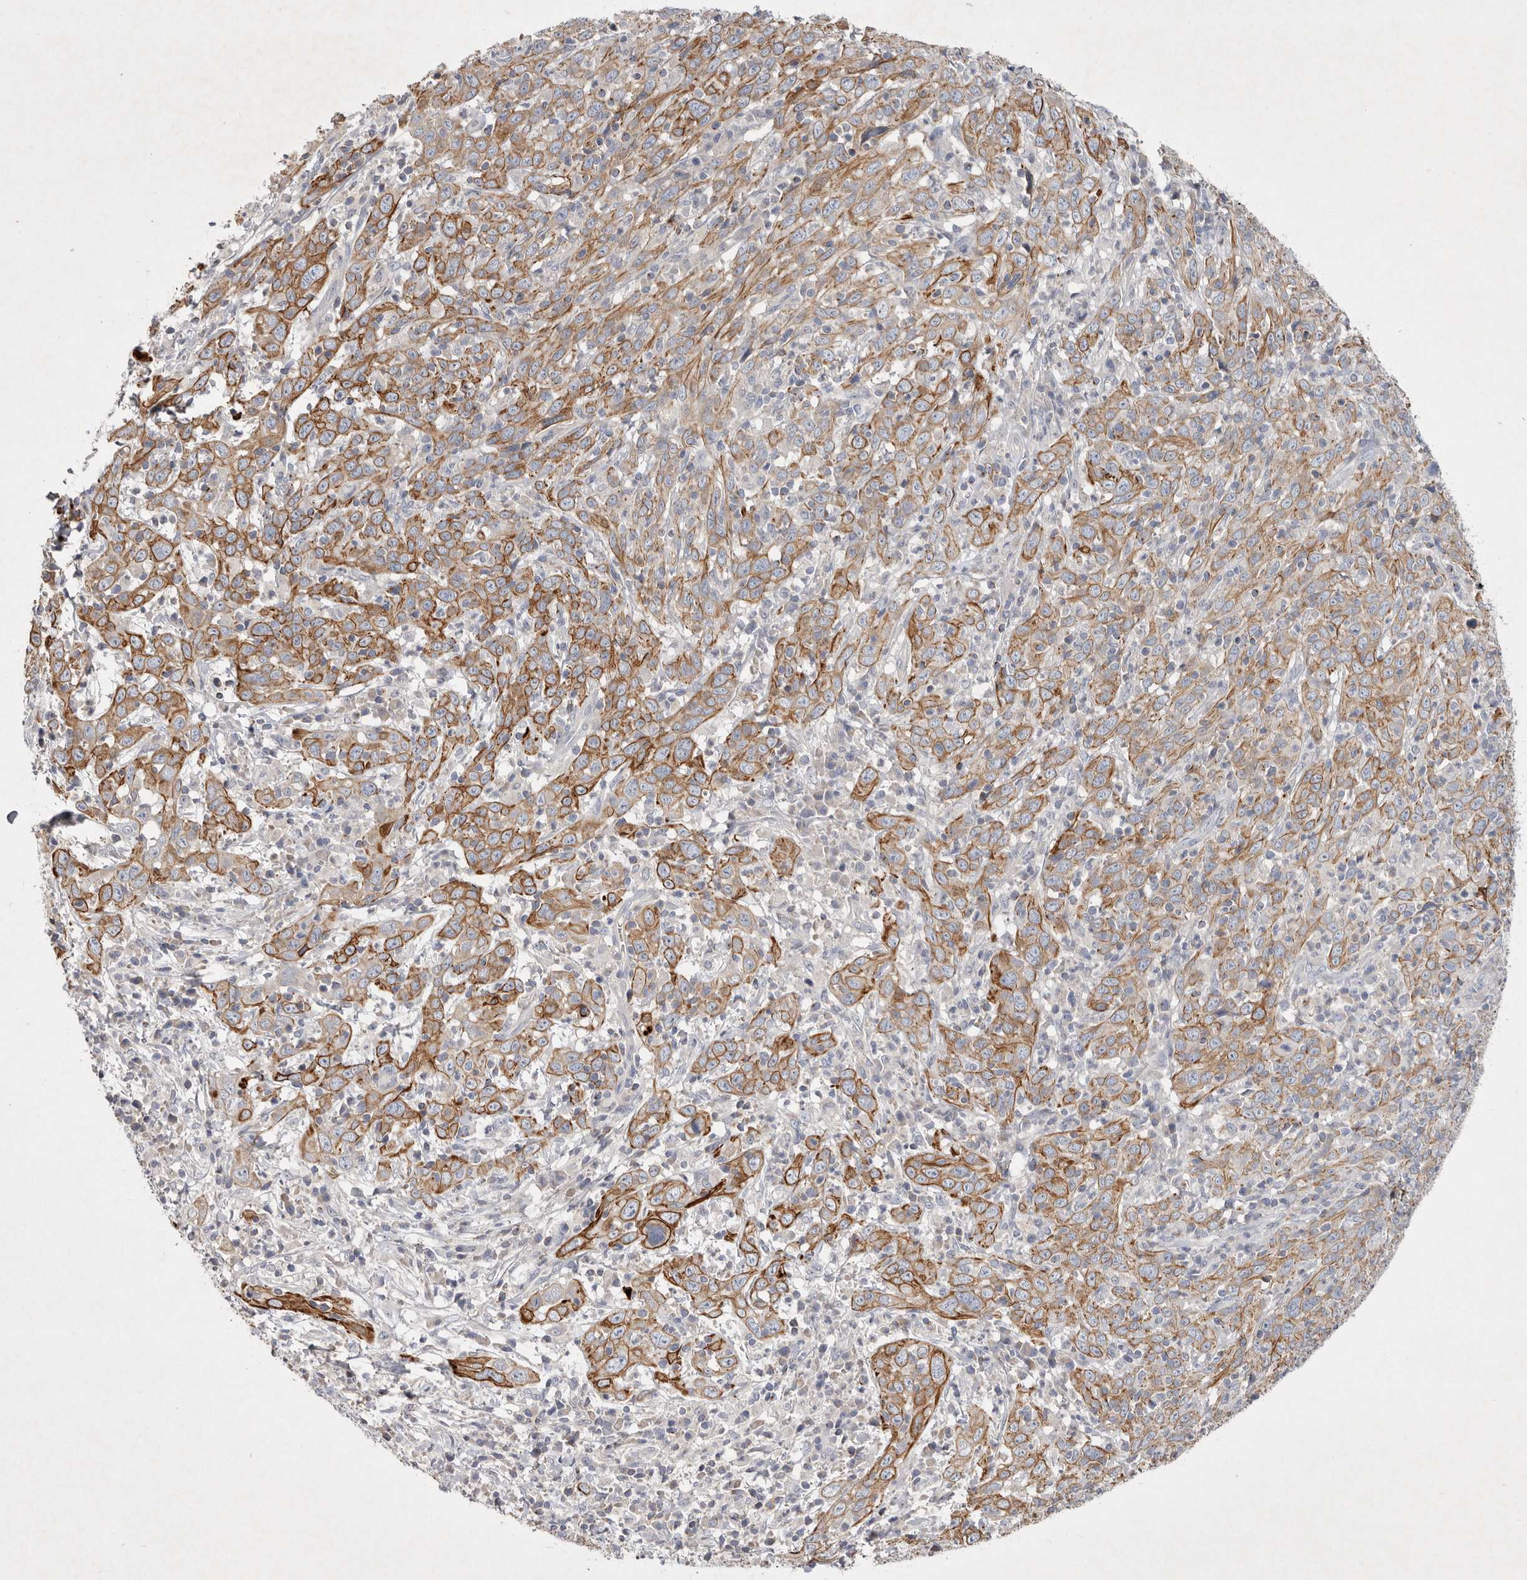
{"staining": {"intensity": "moderate", "quantity": "25%-75%", "location": "cytoplasmic/membranous"}, "tissue": "cervical cancer", "cell_type": "Tumor cells", "image_type": "cancer", "snomed": [{"axis": "morphology", "description": "Squamous cell carcinoma, NOS"}, {"axis": "topography", "description": "Cervix"}], "caption": "Cervical squamous cell carcinoma stained for a protein (brown) reveals moderate cytoplasmic/membranous positive expression in about 25%-75% of tumor cells.", "gene": "TNFSF14", "patient": {"sex": "female", "age": 46}}